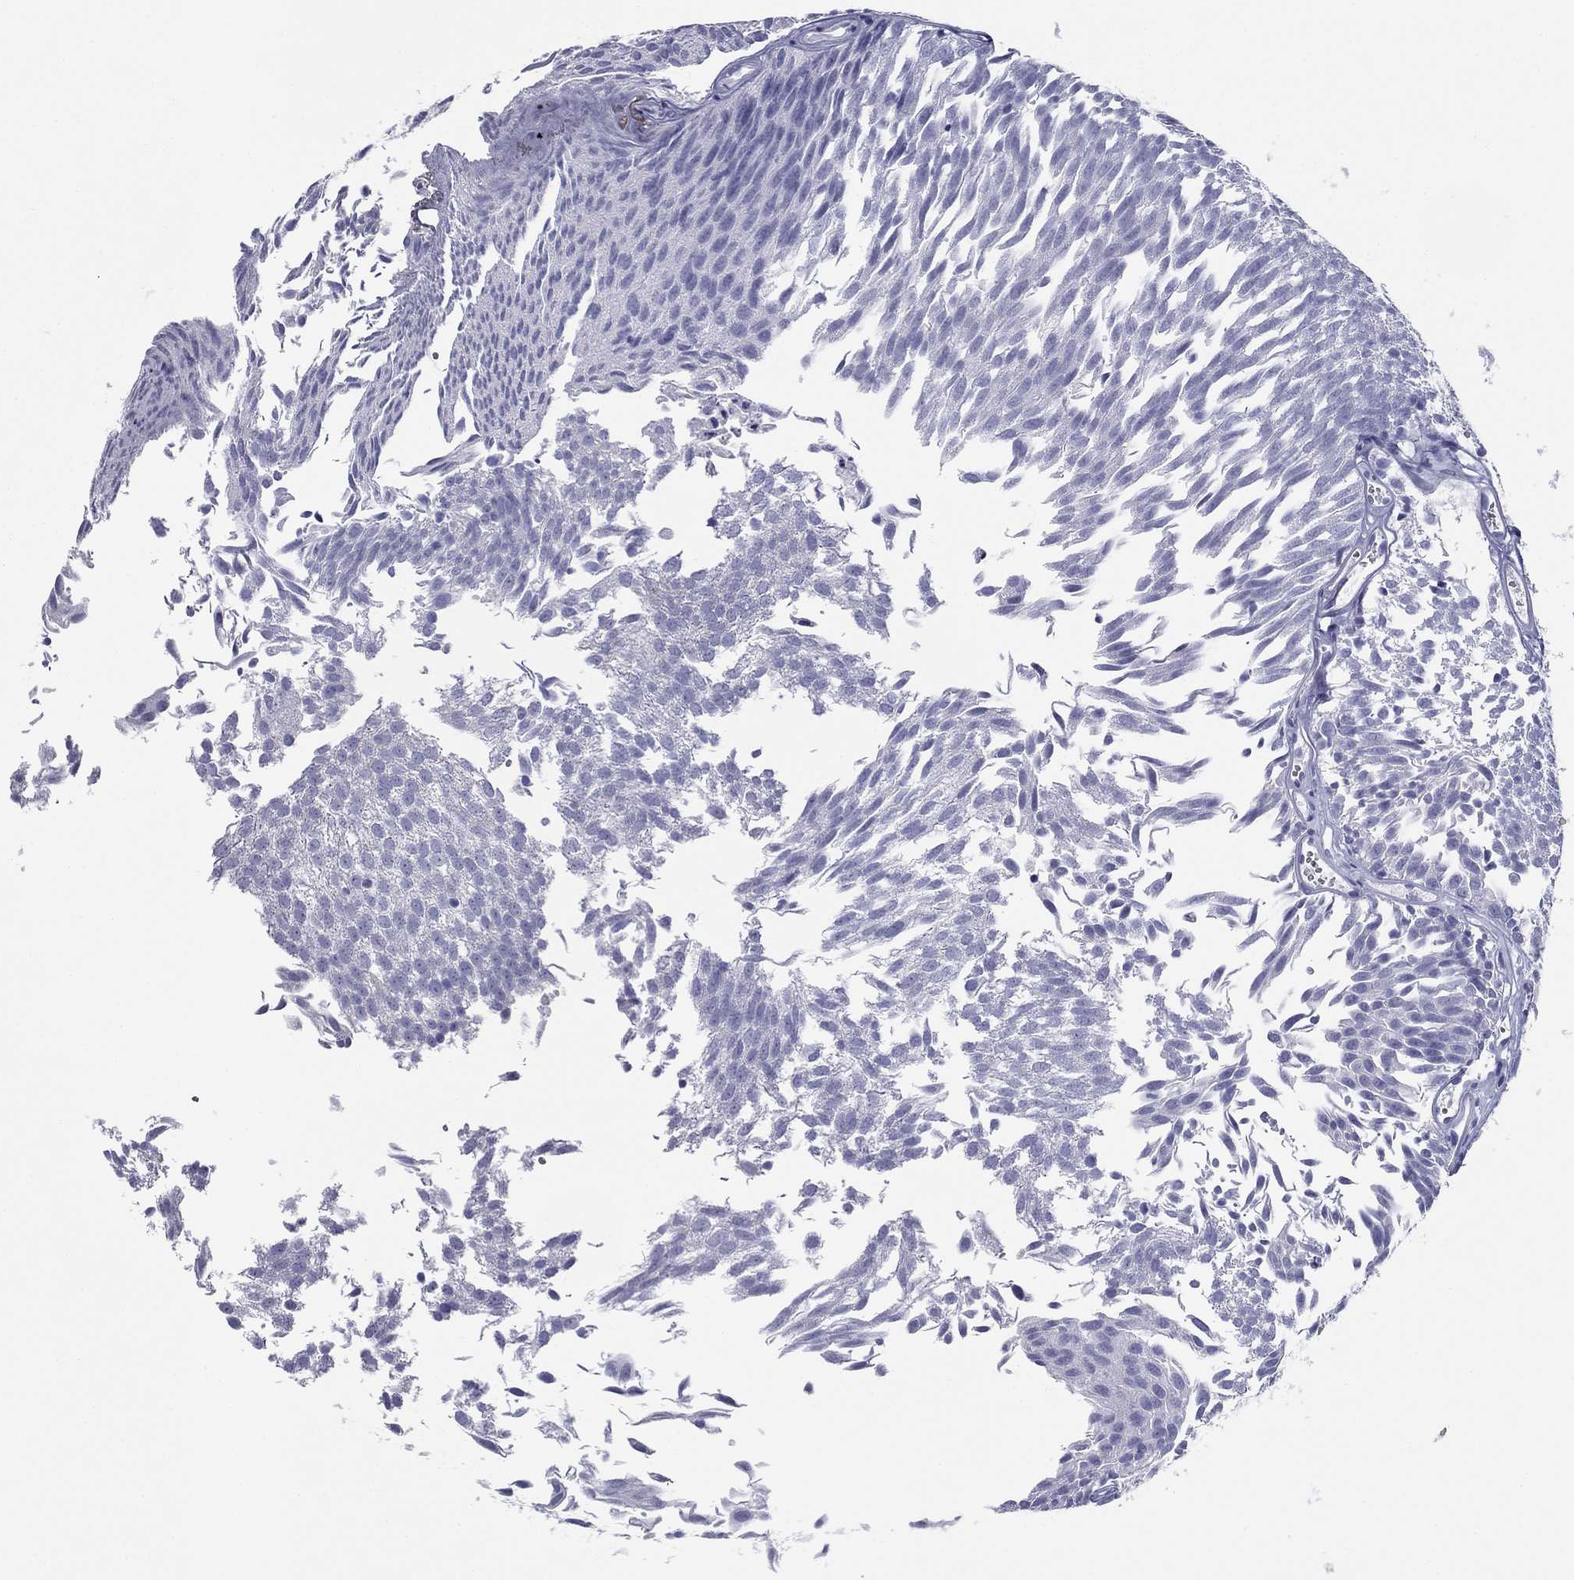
{"staining": {"intensity": "negative", "quantity": "none", "location": "none"}, "tissue": "urothelial cancer", "cell_type": "Tumor cells", "image_type": "cancer", "snomed": [{"axis": "morphology", "description": "Urothelial carcinoma, Low grade"}, {"axis": "topography", "description": "Urinary bladder"}], "caption": "Tumor cells show no significant expression in urothelial cancer.", "gene": "ZP2", "patient": {"sex": "male", "age": 52}}